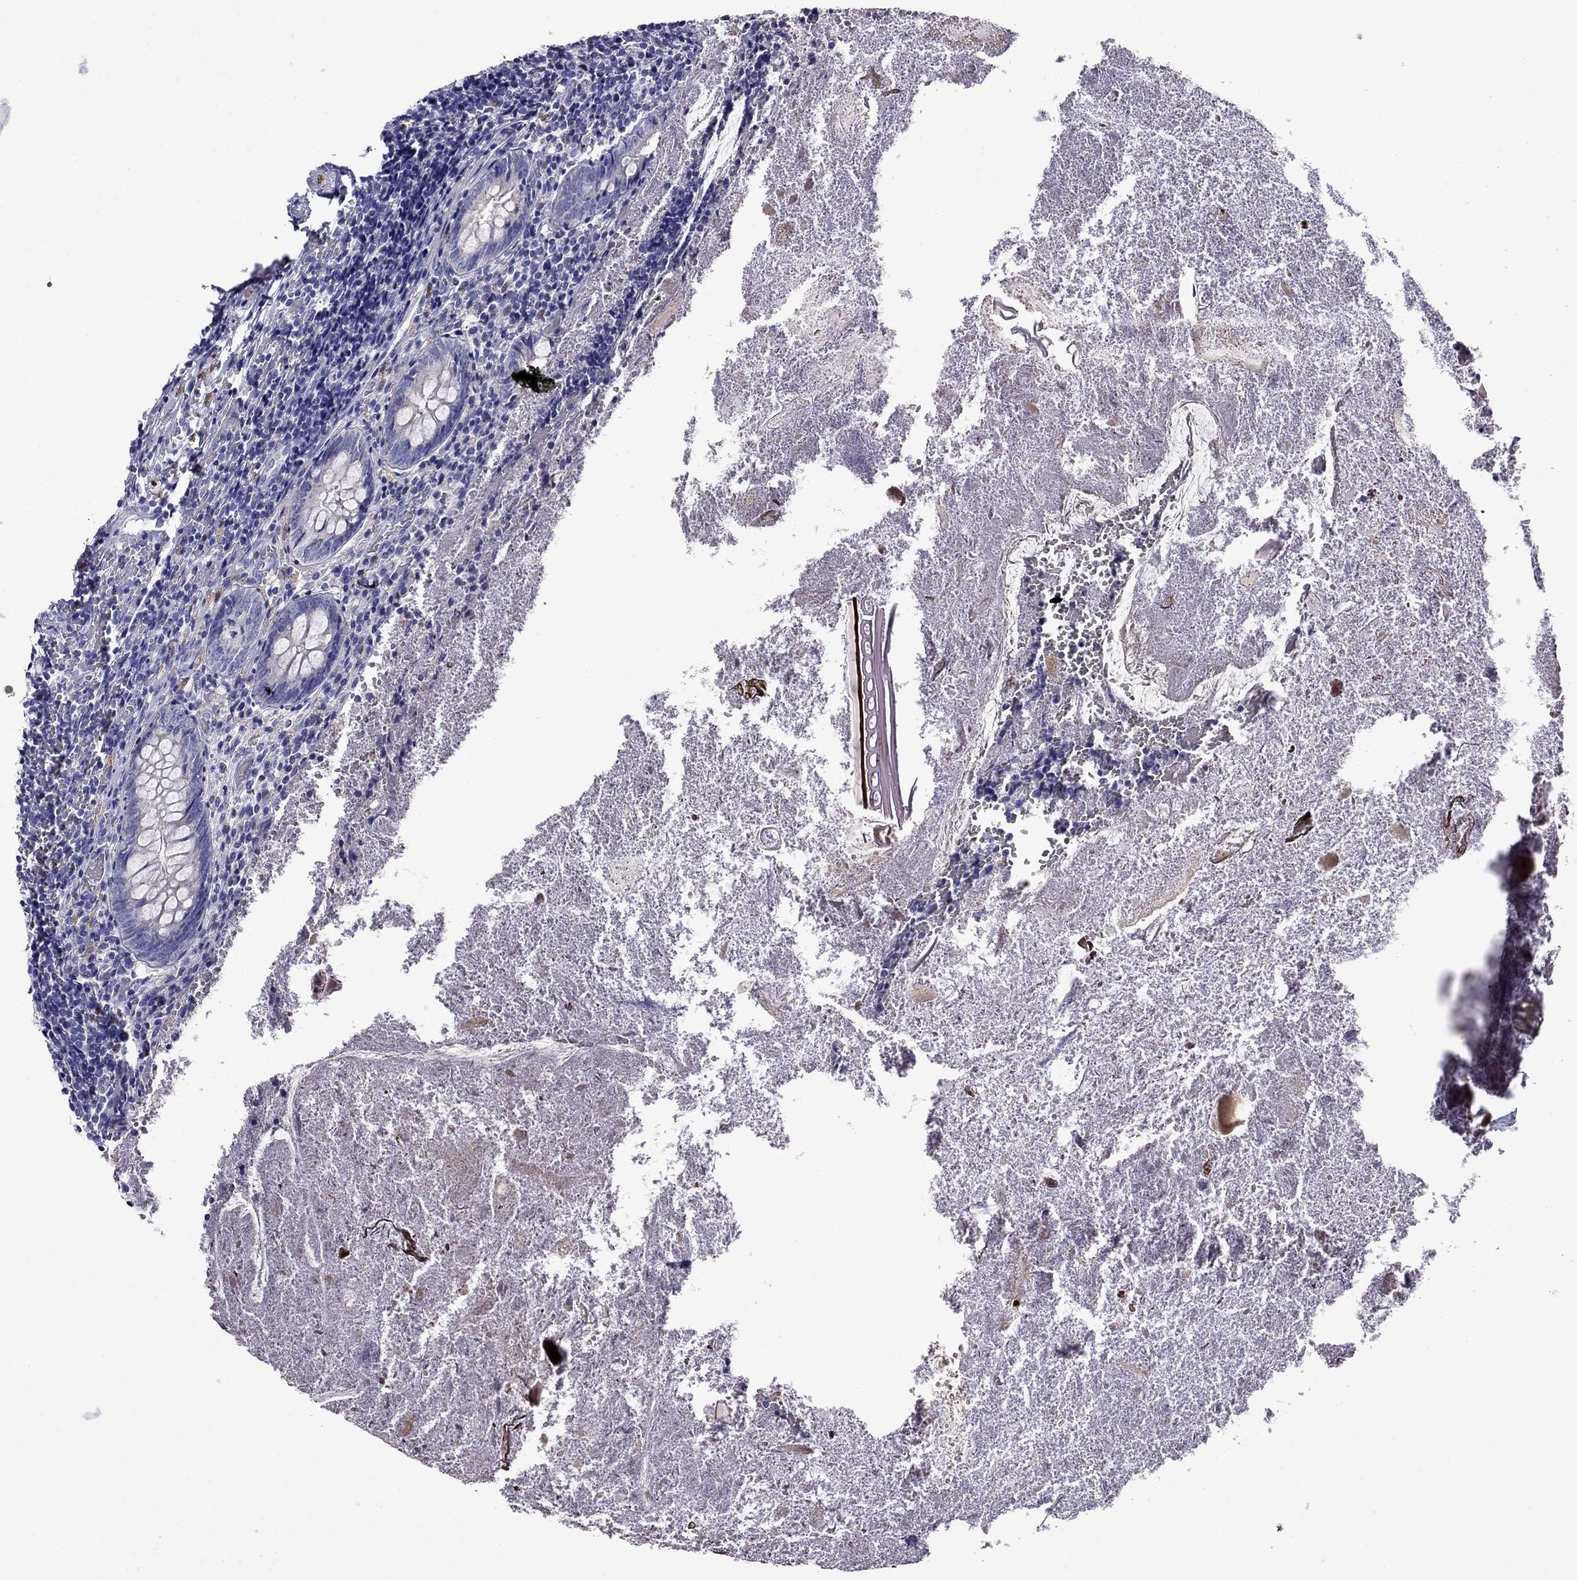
{"staining": {"intensity": "negative", "quantity": "none", "location": "none"}, "tissue": "appendix", "cell_type": "Glandular cells", "image_type": "normal", "snomed": [{"axis": "morphology", "description": "Normal tissue, NOS"}, {"axis": "topography", "description": "Appendix"}], "caption": "Micrograph shows no significant protein positivity in glandular cells of benign appendix. (Brightfield microscopy of DAB (3,3'-diaminobenzidine) IHC at high magnification).", "gene": "MPZ", "patient": {"sex": "female", "age": 23}}